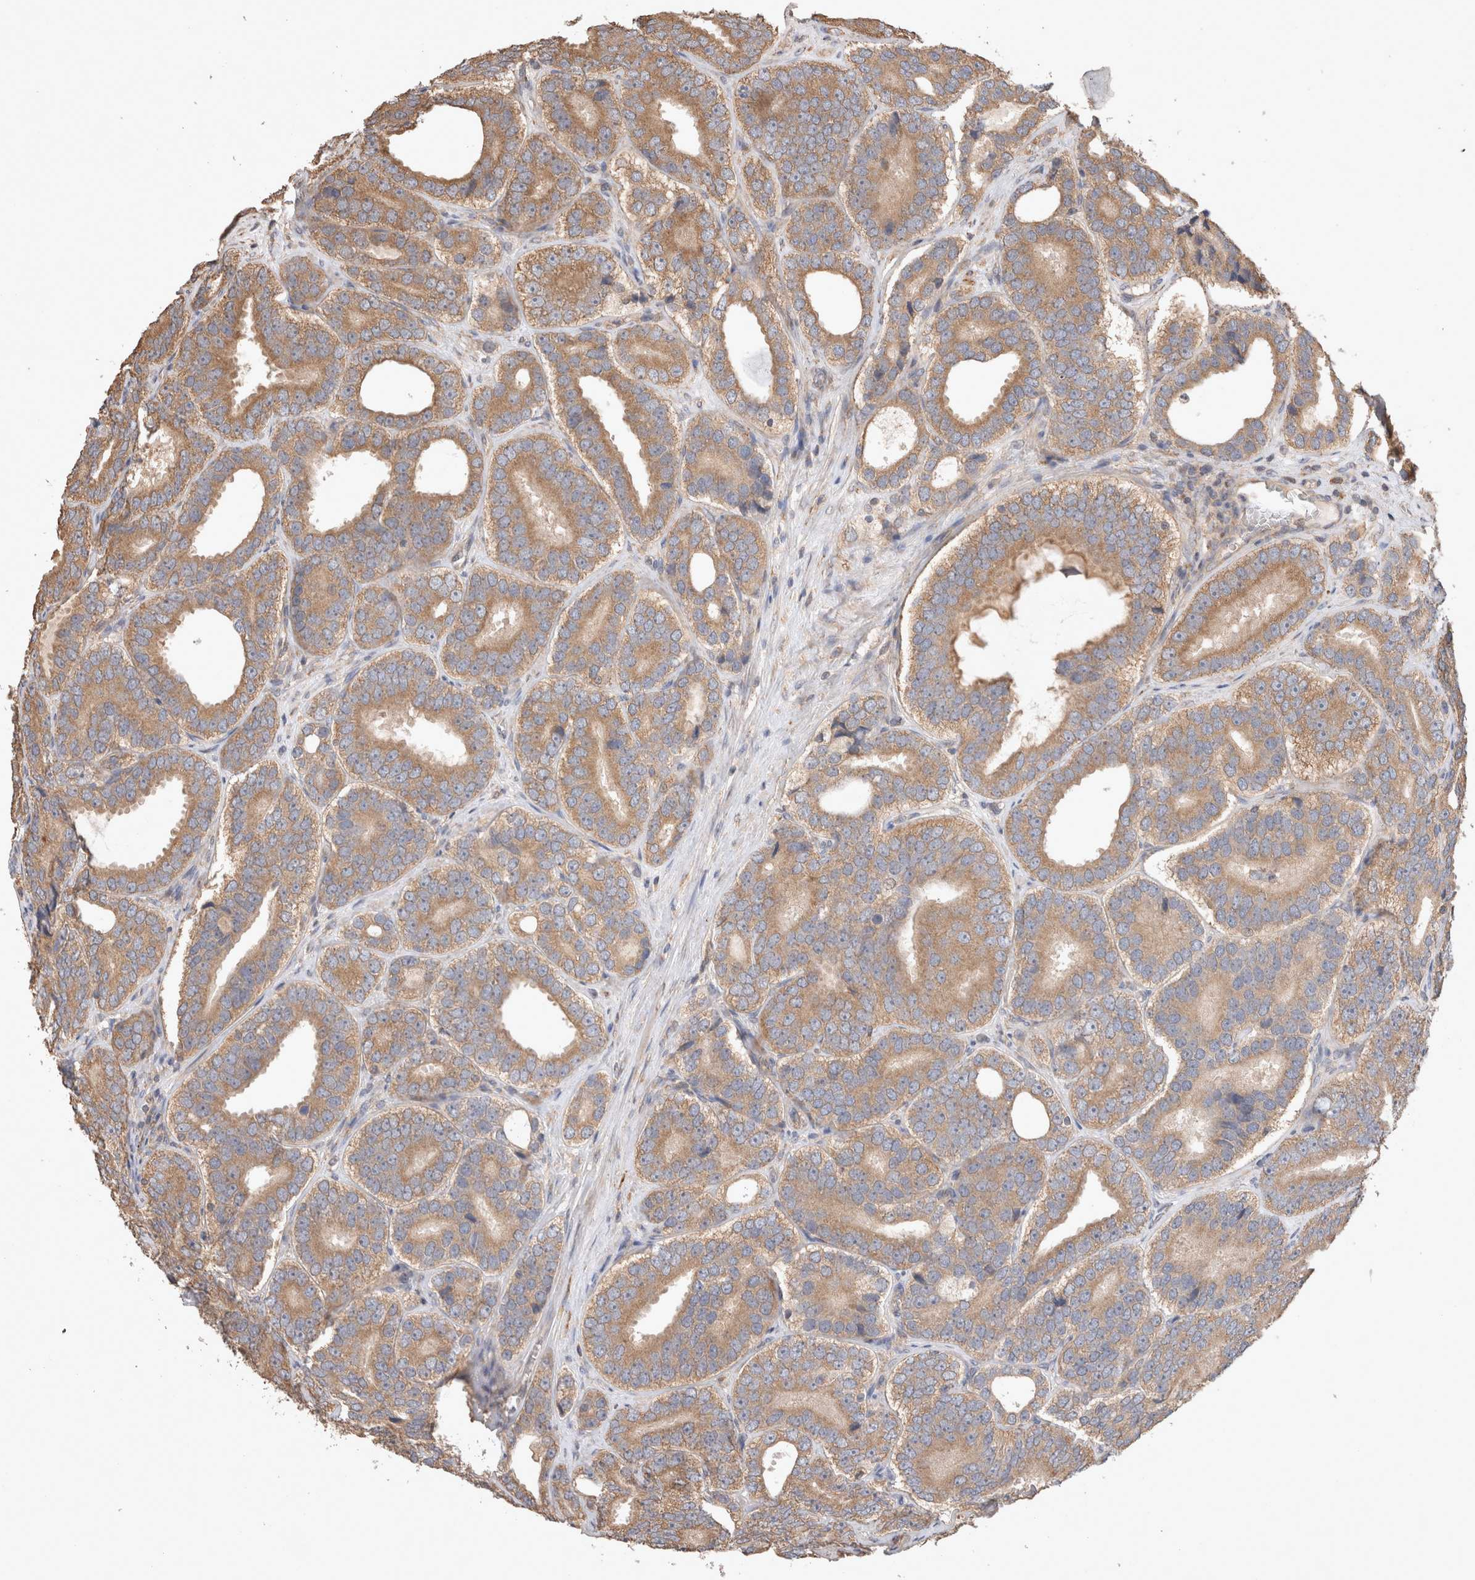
{"staining": {"intensity": "moderate", "quantity": ">75%", "location": "cytoplasmic/membranous"}, "tissue": "prostate cancer", "cell_type": "Tumor cells", "image_type": "cancer", "snomed": [{"axis": "morphology", "description": "Adenocarcinoma, High grade"}, {"axis": "topography", "description": "Prostate"}], "caption": "Immunohistochemical staining of human adenocarcinoma (high-grade) (prostate) shows medium levels of moderate cytoplasmic/membranous protein positivity in approximately >75% of tumor cells.", "gene": "HROB", "patient": {"sex": "male", "age": 56}}